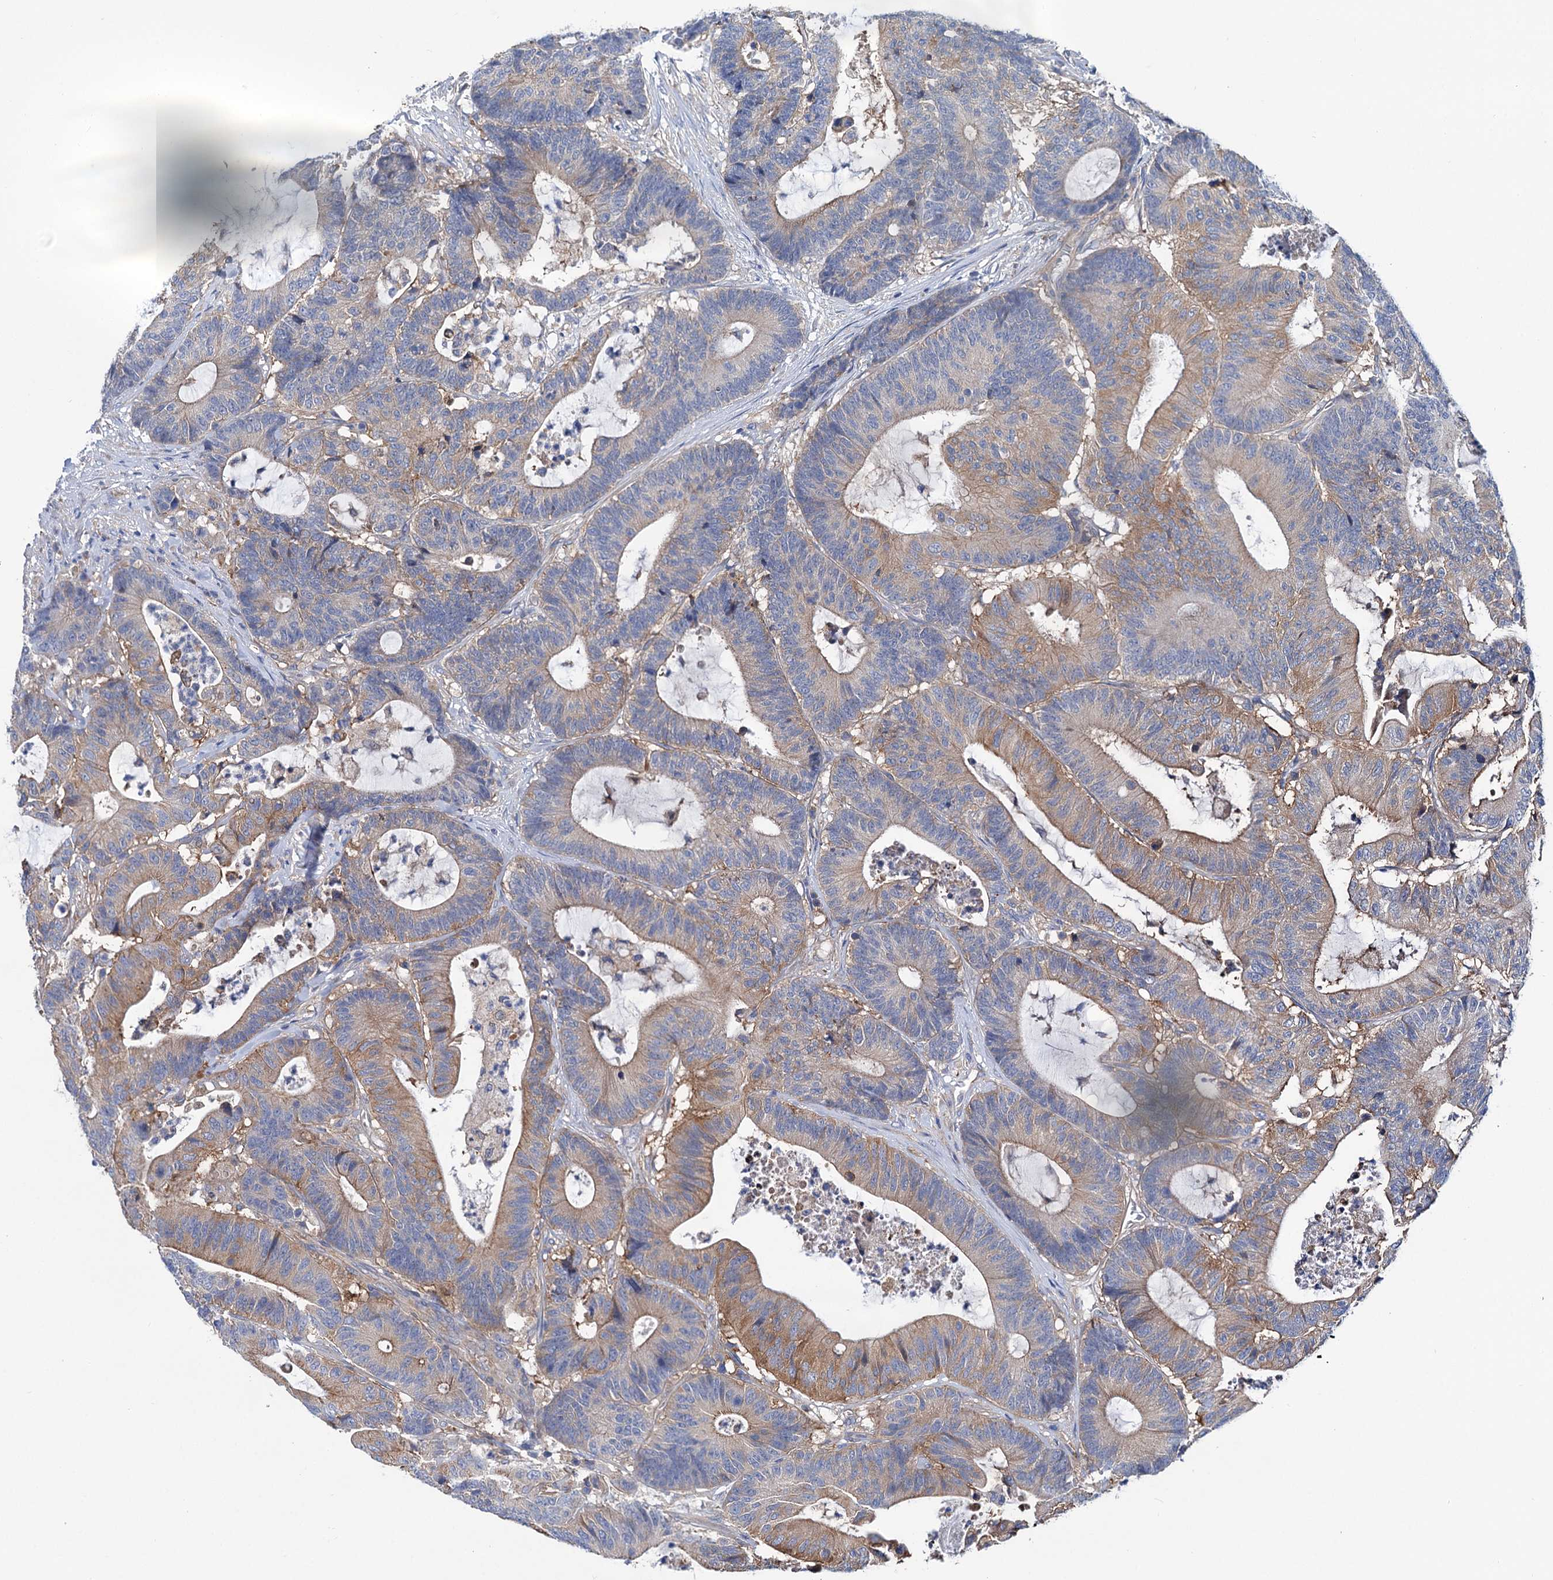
{"staining": {"intensity": "moderate", "quantity": "25%-75%", "location": "cytoplasmic/membranous"}, "tissue": "colorectal cancer", "cell_type": "Tumor cells", "image_type": "cancer", "snomed": [{"axis": "morphology", "description": "Adenocarcinoma, NOS"}, {"axis": "topography", "description": "Colon"}], "caption": "IHC (DAB) staining of human colorectal cancer reveals moderate cytoplasmic/membranous protein staining in approximately 25%-75% of tumor cells.", "gene": "TRIM55", "patient": {"sex": "female", "age": 84}}